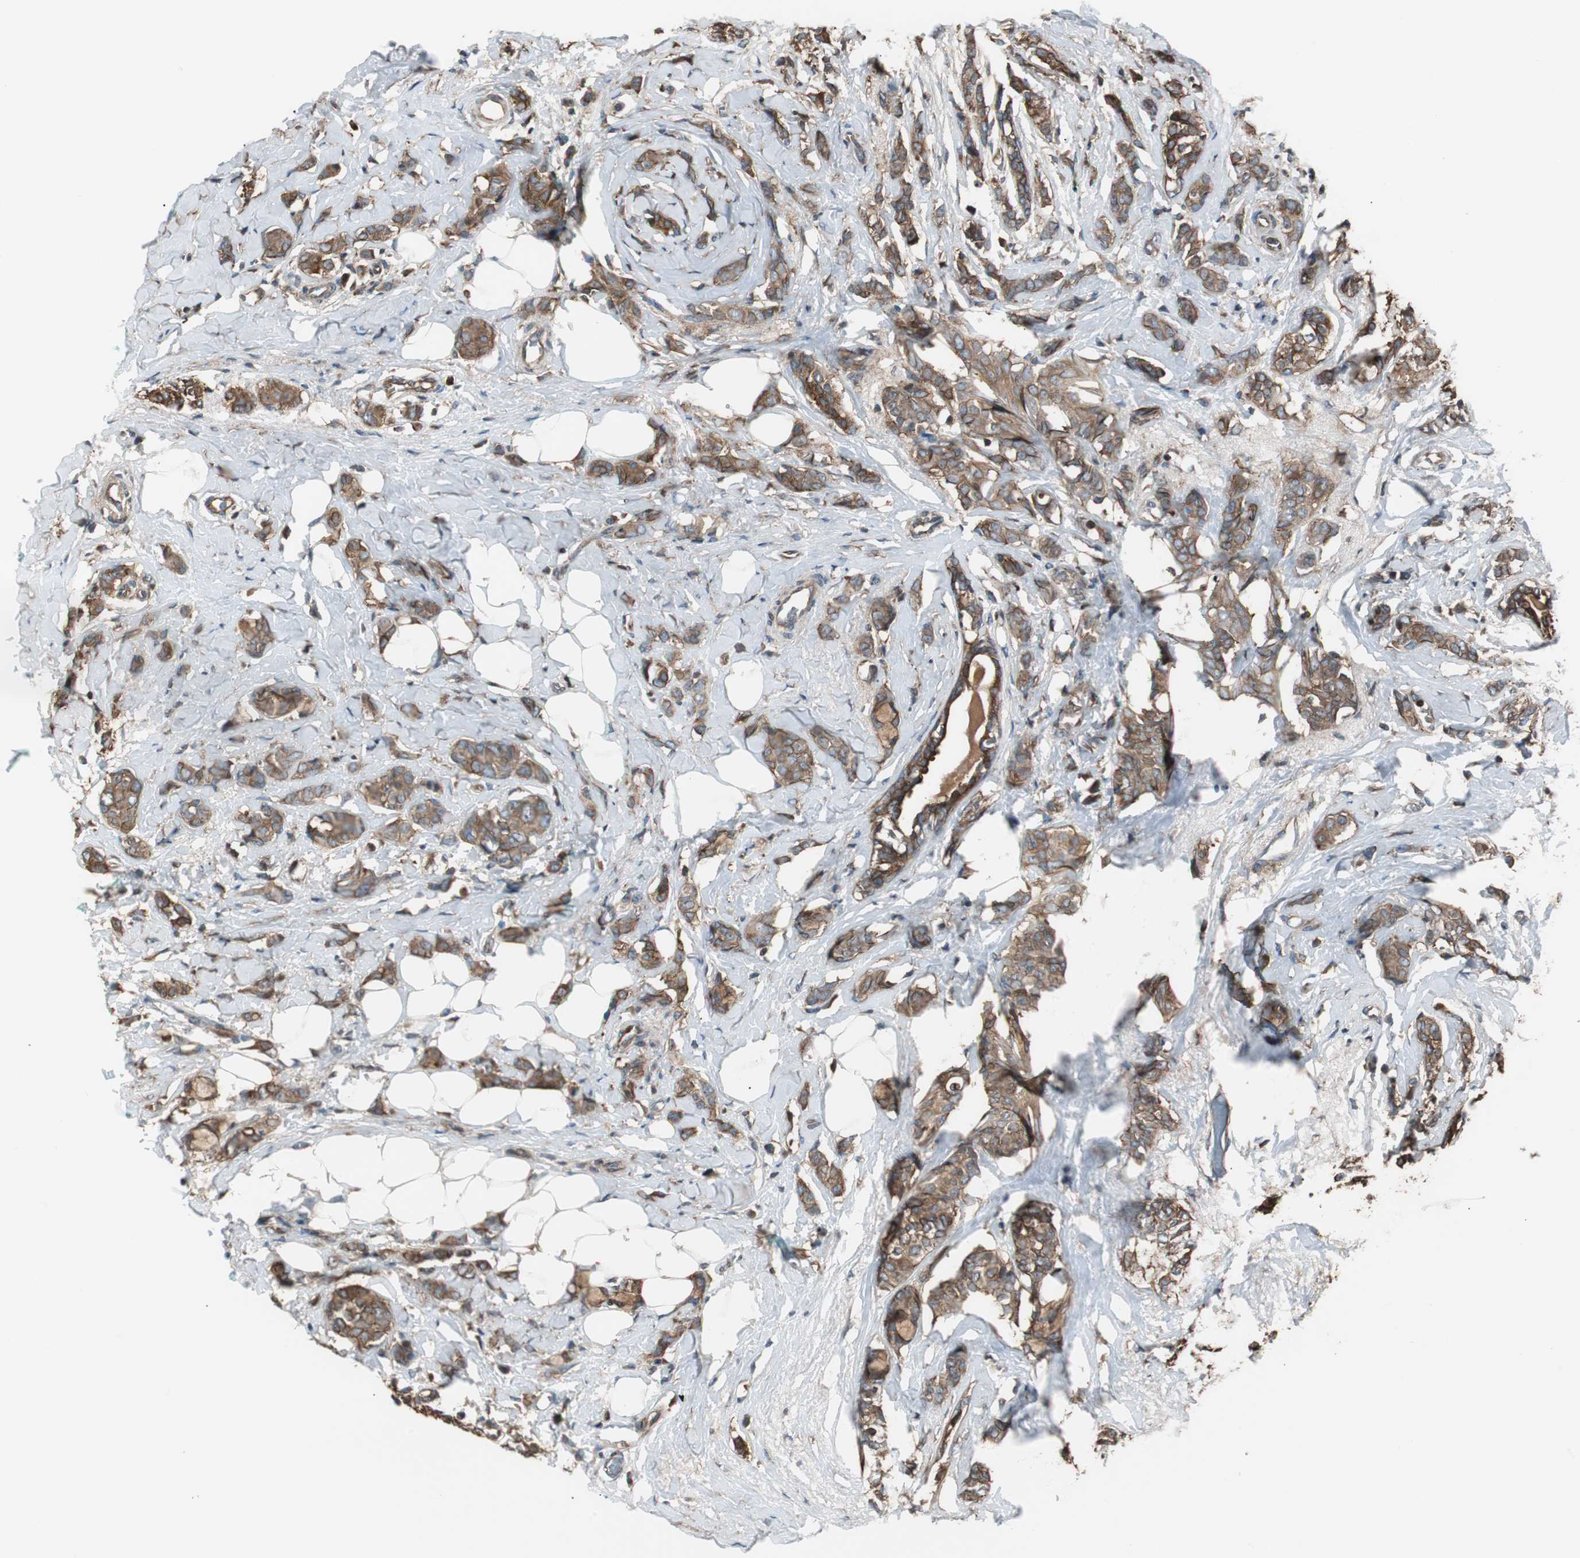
{"staining": {"intensity": "strong", "quantity": ">75%", "location": "cytoplasmic/membranous"}, "tissue": "breast cancer", "cell_type": "Tumor cells", "image_type": "cancer", "snomed": [{"axis": "morphology", "description": "Lobular carcinoma"}, {"axis": "topography", "description": "Breast"}], "caption": "Immunohistochemistry (IHC) image of human breast lobular carcinoma stained for a protein (brown), which reveals high levels of strong cytoplasmic/membranous positivity in approximately >75% of tumor cells.", "gene": "CAPNS1", "patient": {"sex": "female", "age": 60}}